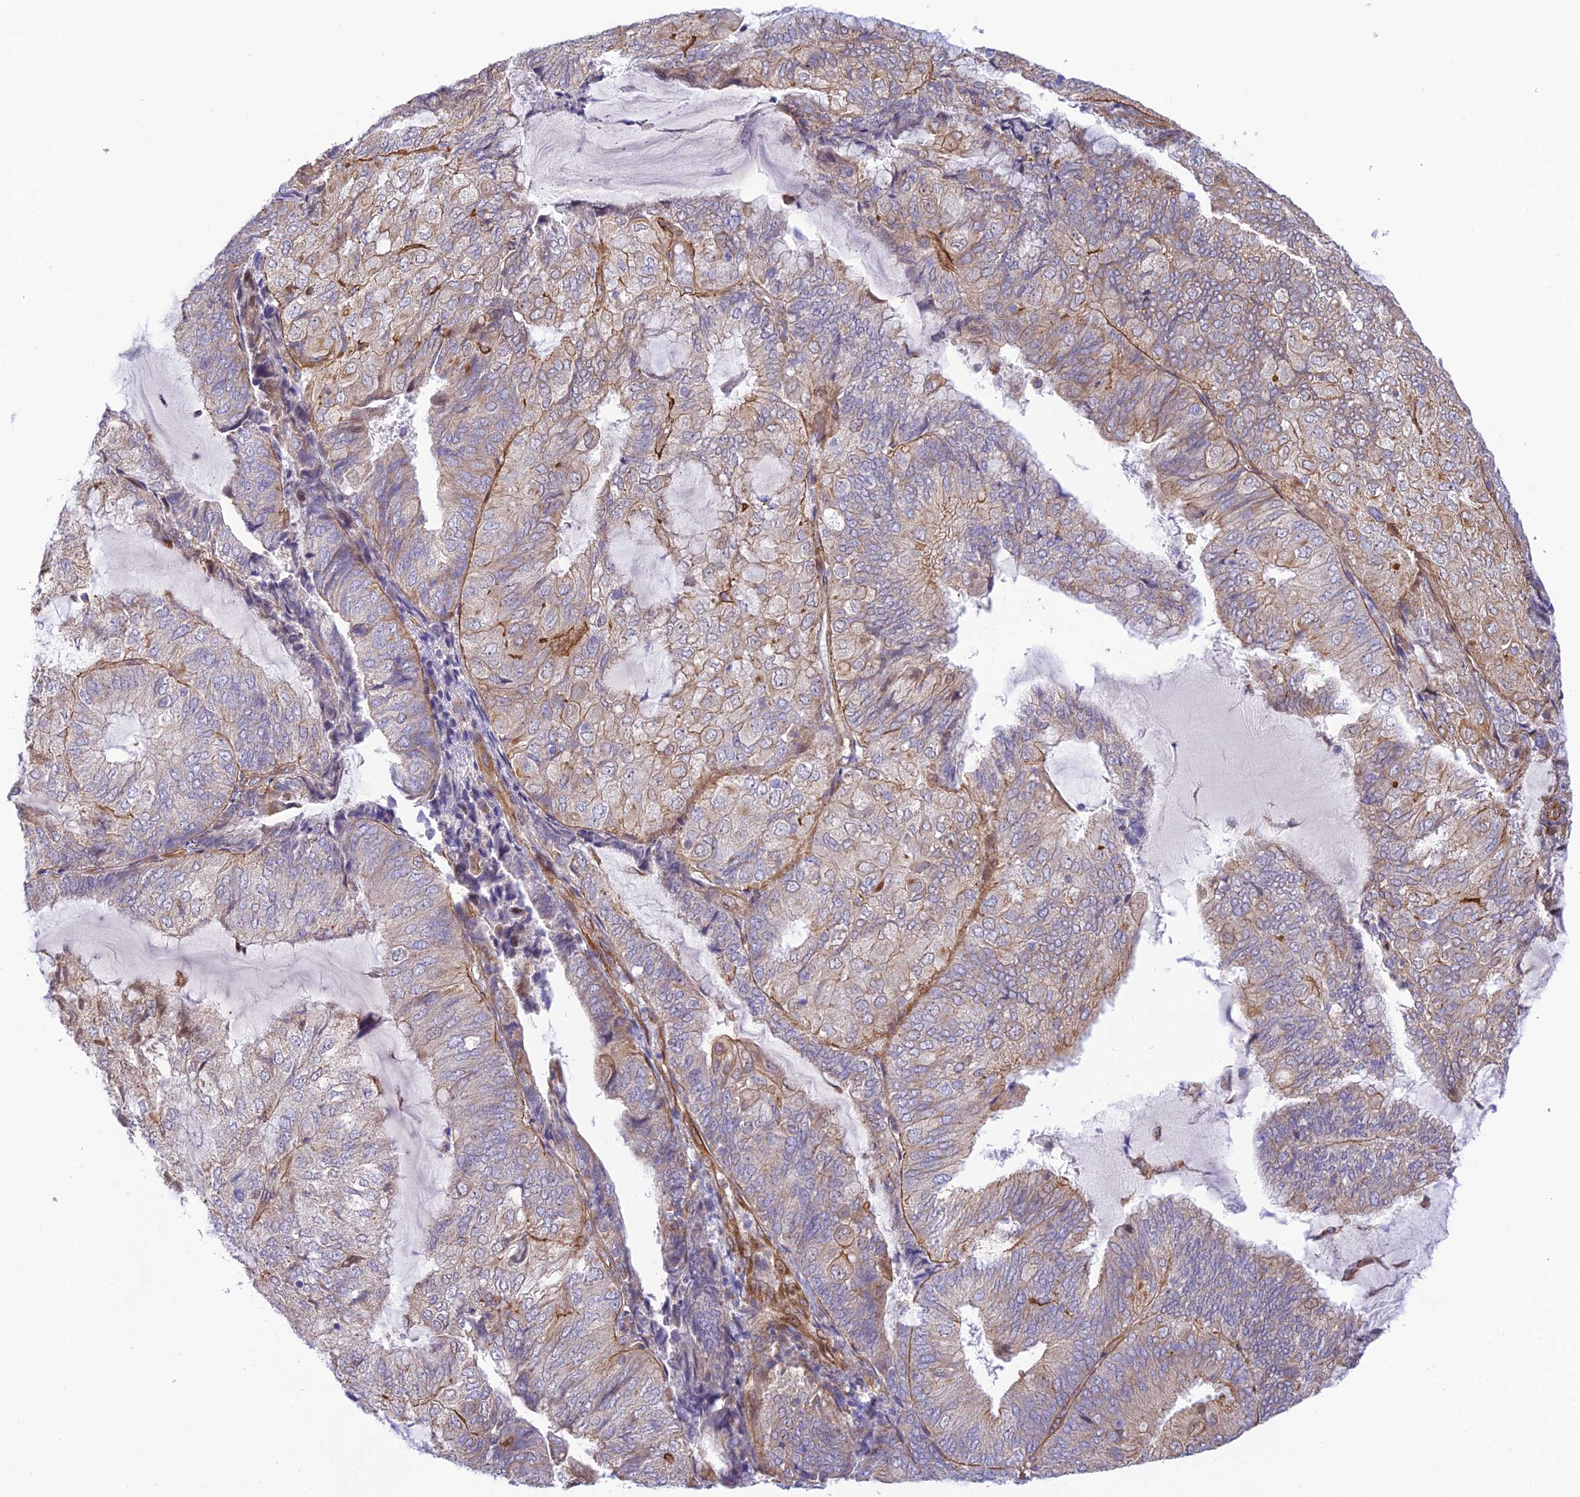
{"staining": {"intensity": "weak", "quantity": "<25%", "location": "cytoplasmic/membranous"}, "tissue": "endometrial cancer", "cell_type": "Tumor cells", "image_type": "cancer", "snomed": [{"axis": "morphology", "description": "Adenocarcinoma, NOS"}, {"axis": "topography", "description": "Endometrium"}], "caption": "Immunohistochemistry micrograph of endometrial adenocarcinoma stained for a protein (brown), which shows no positivity in tumor cells. (Brightfield microscopy of DAB (3,3'-diaminobenzidine) immunohistochemistry (IHC) at high magnification).", "gene": "EXOC3L4", "patient": {"sex": "female", "age": 81}}